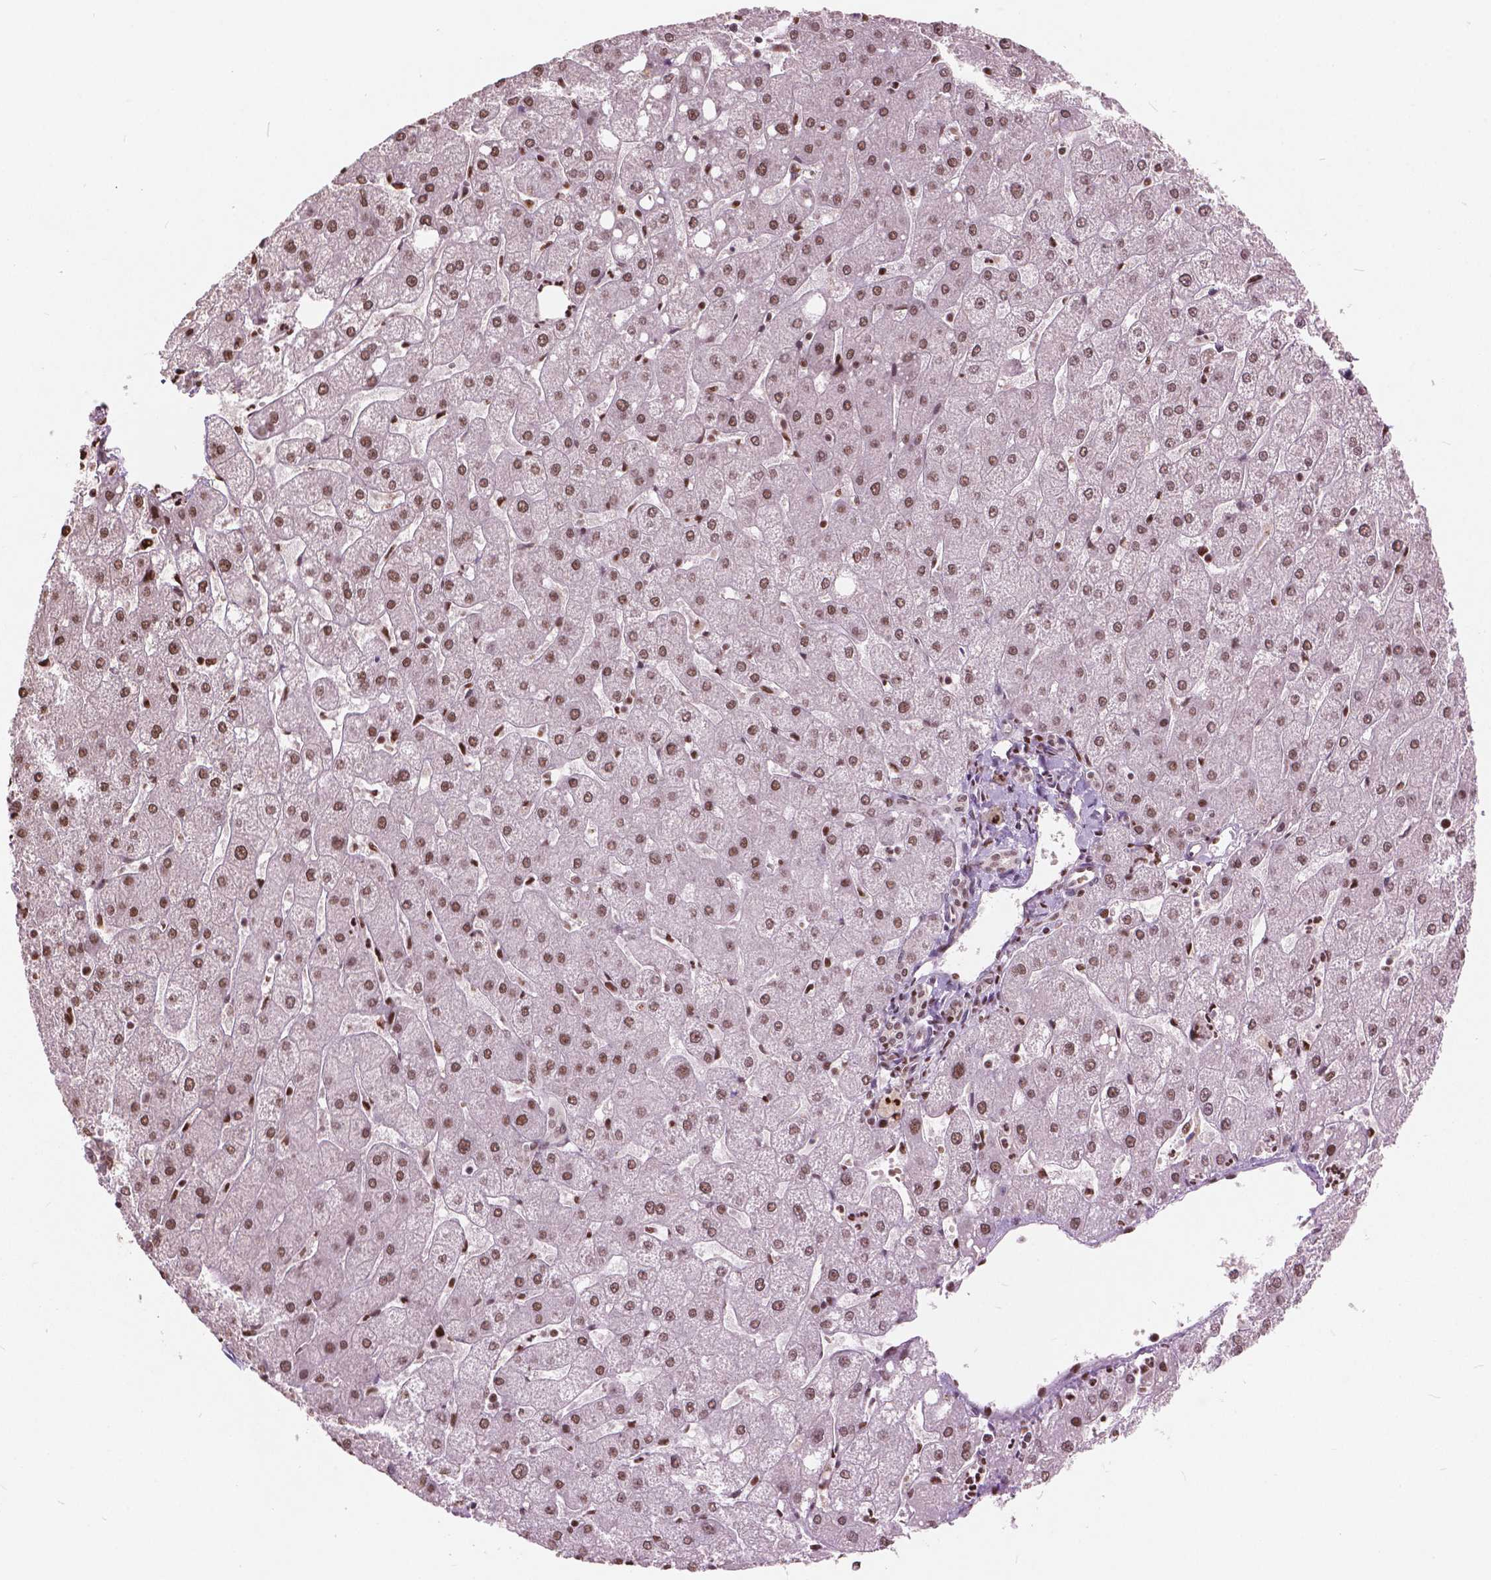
{"staining": {"intensity": "weak", "quantity": ">75%", "location": "nuclear"}, "tissue": "liver", "cell_type": "Cholangiocytes", "image_type": "normal", "snomed": [{"axis": "morphology", "description": "Normal tissue, NOS"}, {"axis": "topography", "description": "Liver"}], "caption": "The photomicrograph reveals a brown stain indicating the presence of a protein in the nuclear of cholangiocytes in liver. (DAB (3,3'-diaminobenzidine) IHC with brightfield microscopy, high magnification).", "gene": "ANP32A", "patient": {"sex": "male", "age": 67}}